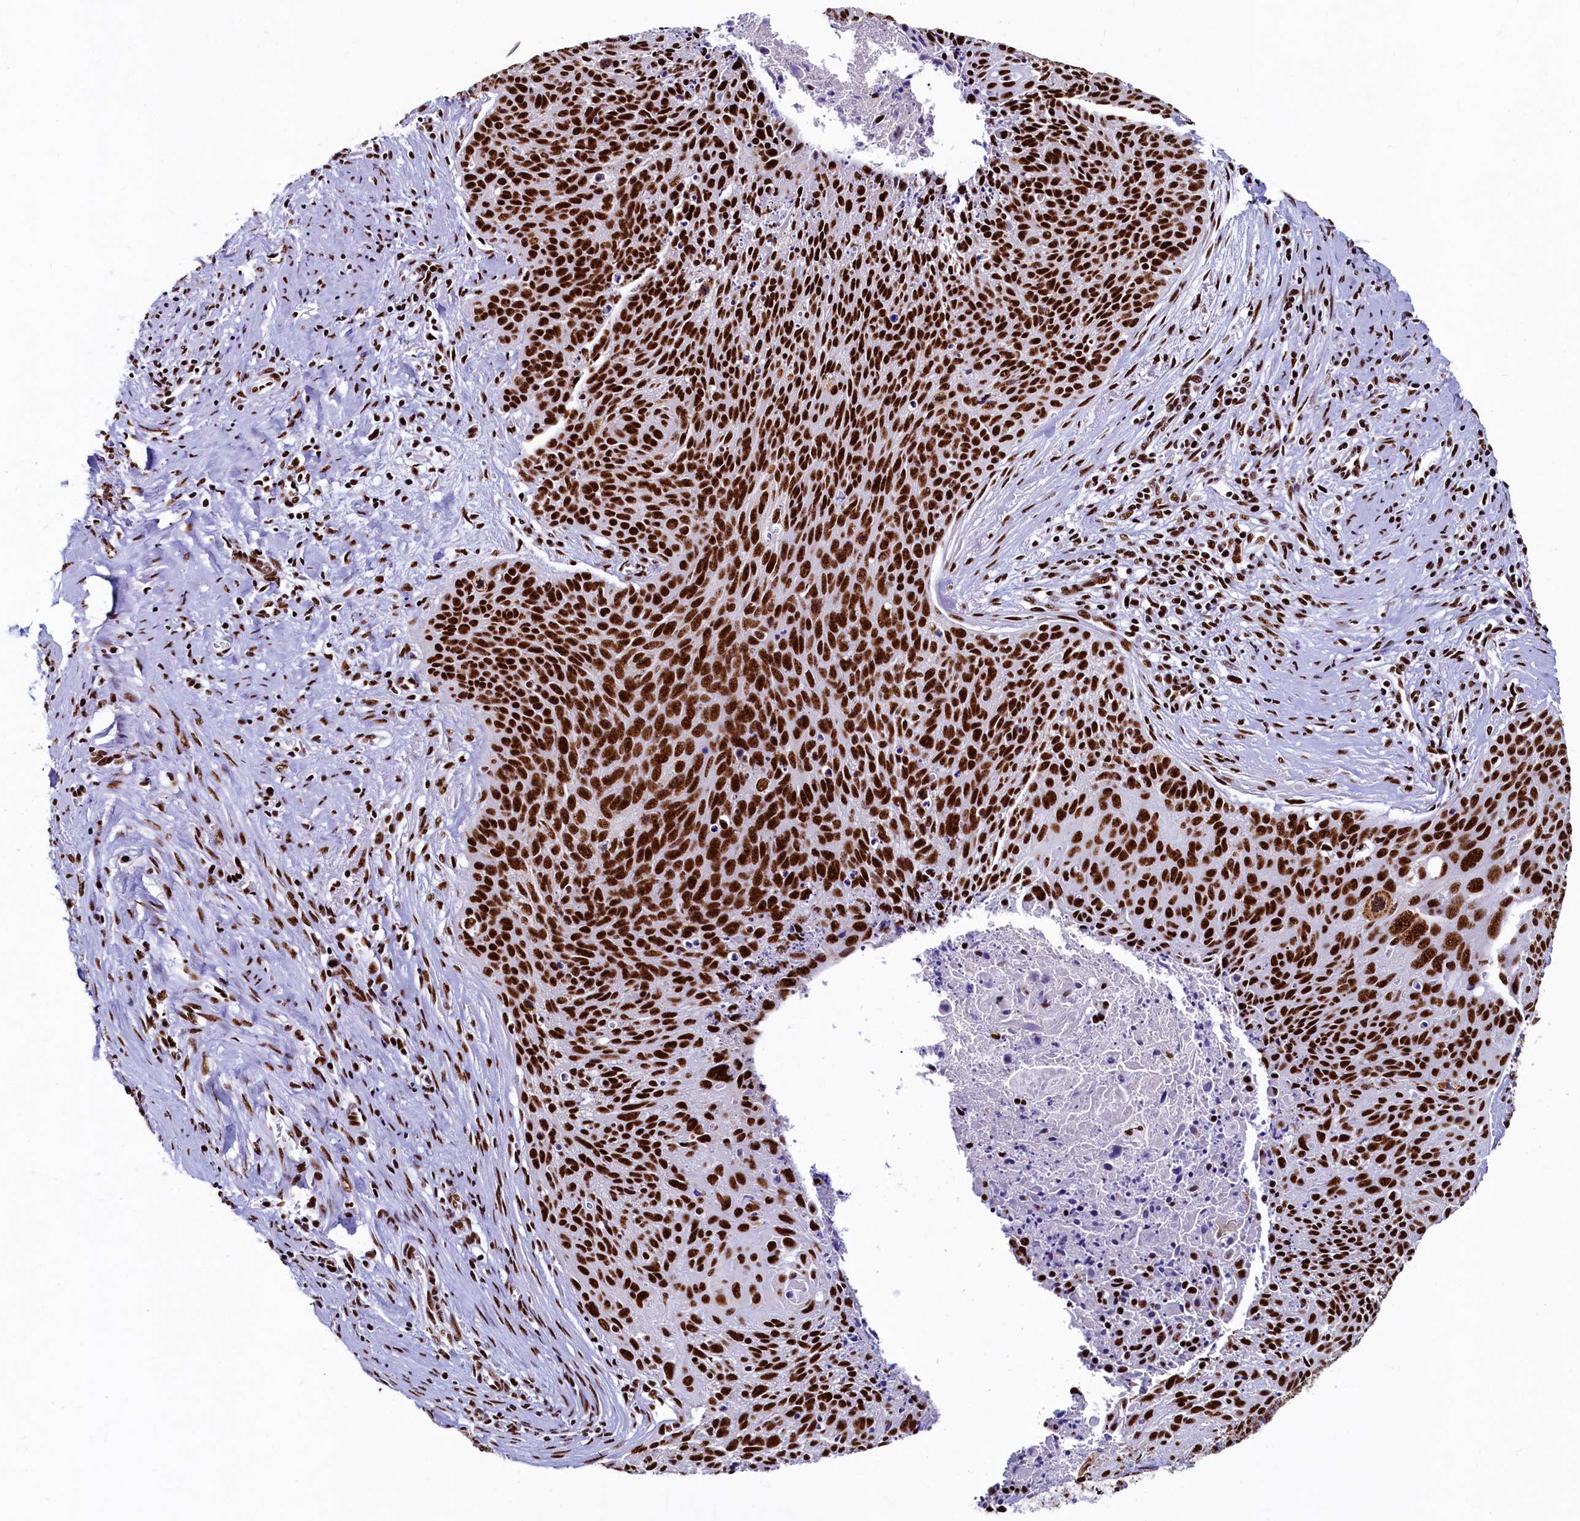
{"staining": {"intensity": "strong", "quantity": ">75%", "location": "nuclear"}, "tissue": "cervical cancer", "cell_type": "Tumor cells", "image_type": "cancer", "snomed": [{"axis": "morphology", "description": "Squamous cell carcinoma, NOS"}, {"axis": "topography", "description": "Cervix"}], "caption": "Immunohistochemistry (IHC) (DAB) staining of squamous cell carcinoma (cervical) reveals strong nuclear protein expression in approximately >75% of tumor cells. (brown staining indicates protein expression, while blue staining denotes nuclei).", "gene": "SRRM2", "patient": {"sex": "female", "age": 55}}